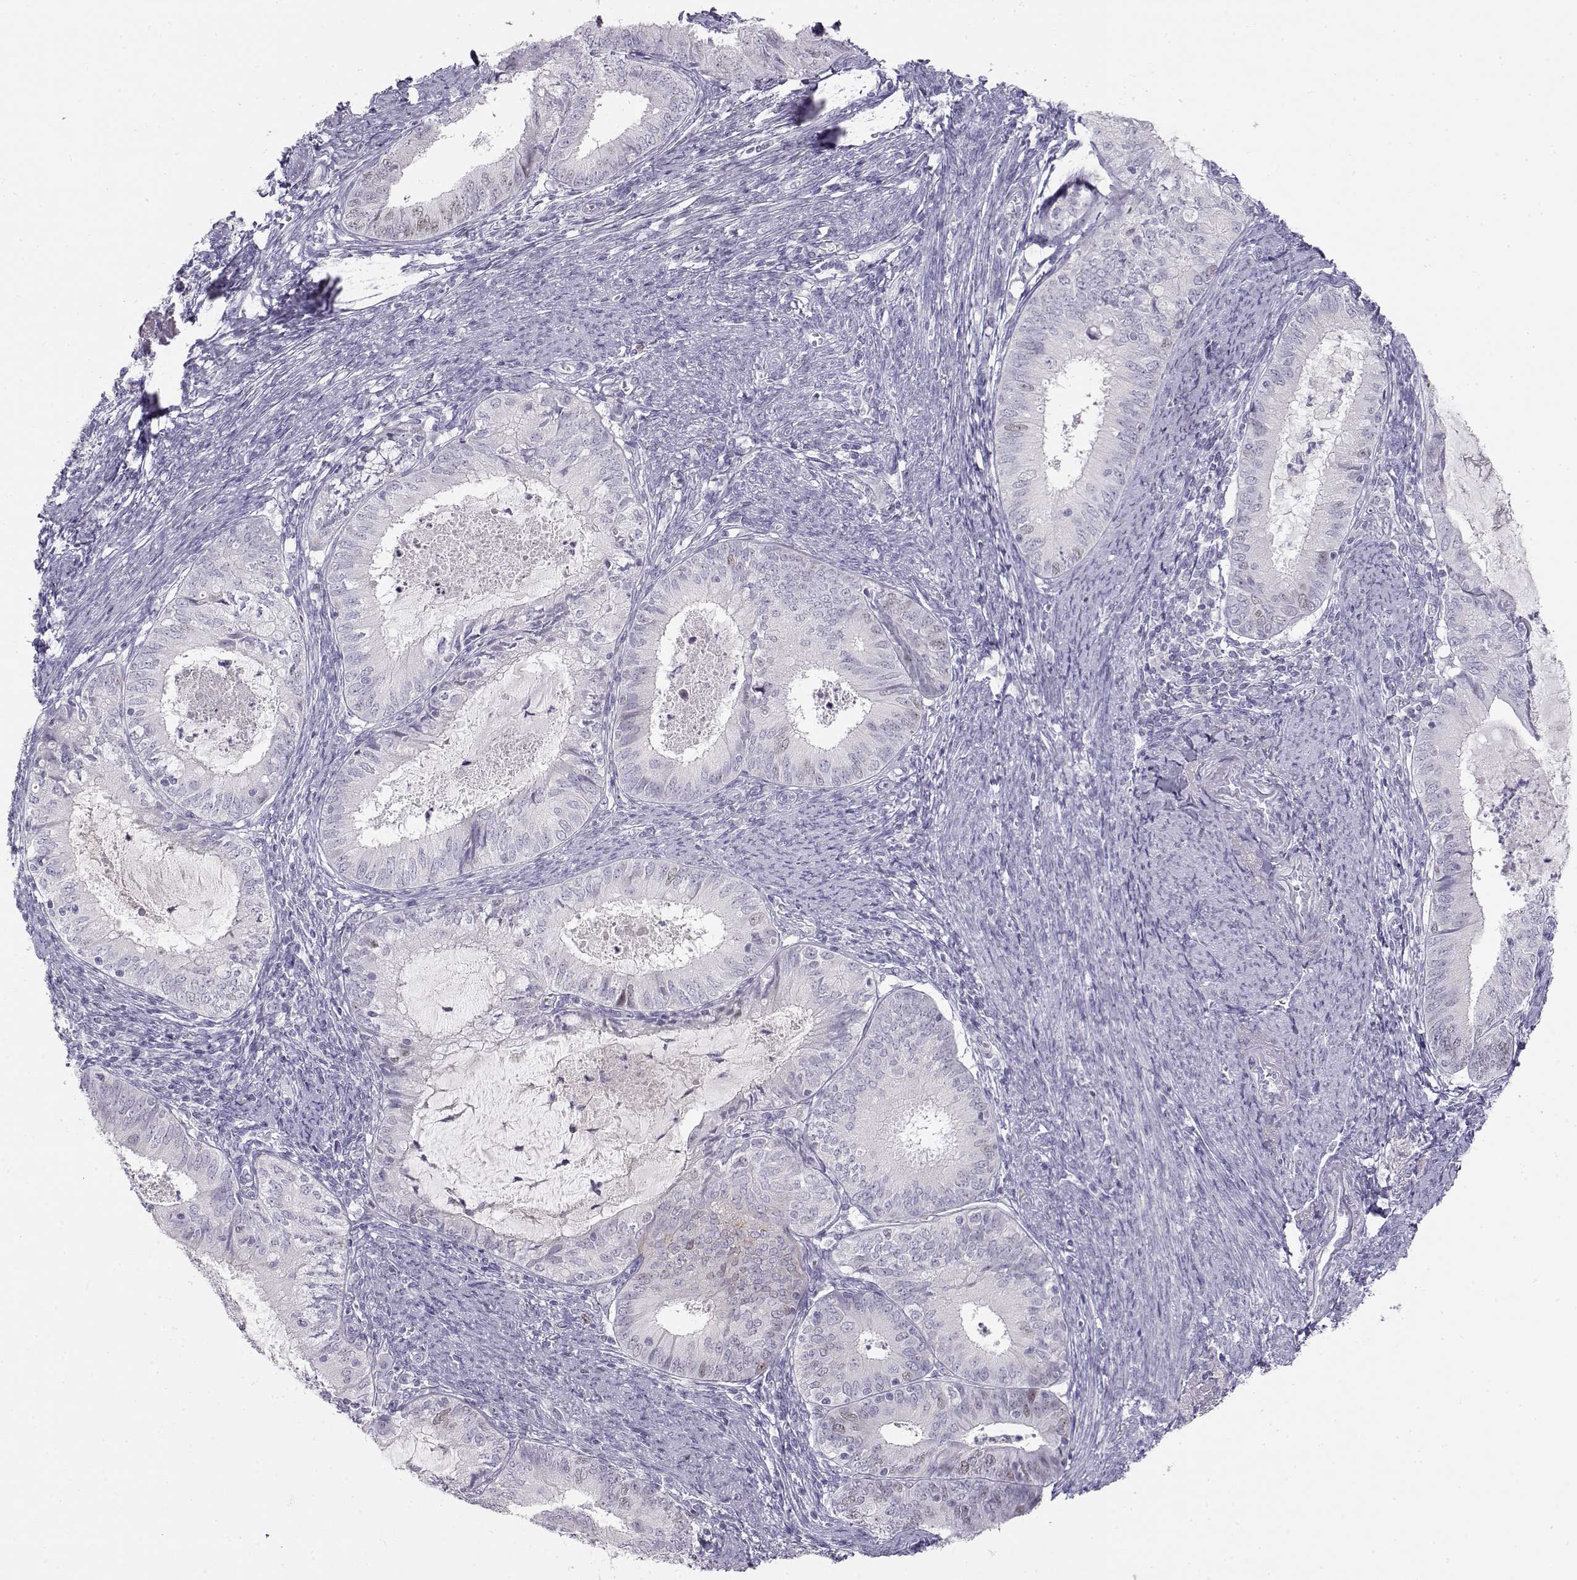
{"staining": {"intensity": "weak", "quantity": "<25%", "location": "nuclear"}, "tissue": "endometrial cancer", "cell_type": "Tumor cells", "image_type": "cancer", "snomed": [{"axis": "morphology", "description": "Adenocarcinoma, NOS"}, {"axis": "topography", "description": "Endometrium"}], "caption": "Immunohistochemistry image of neoplastic tissue: endometrial cancer stained with DAB (3,3'-diaminobenzidine) shows no significant protein positivity in tumor cells.", "gene": "OPN5", "patient": {"sex": "female", "age": 57}}